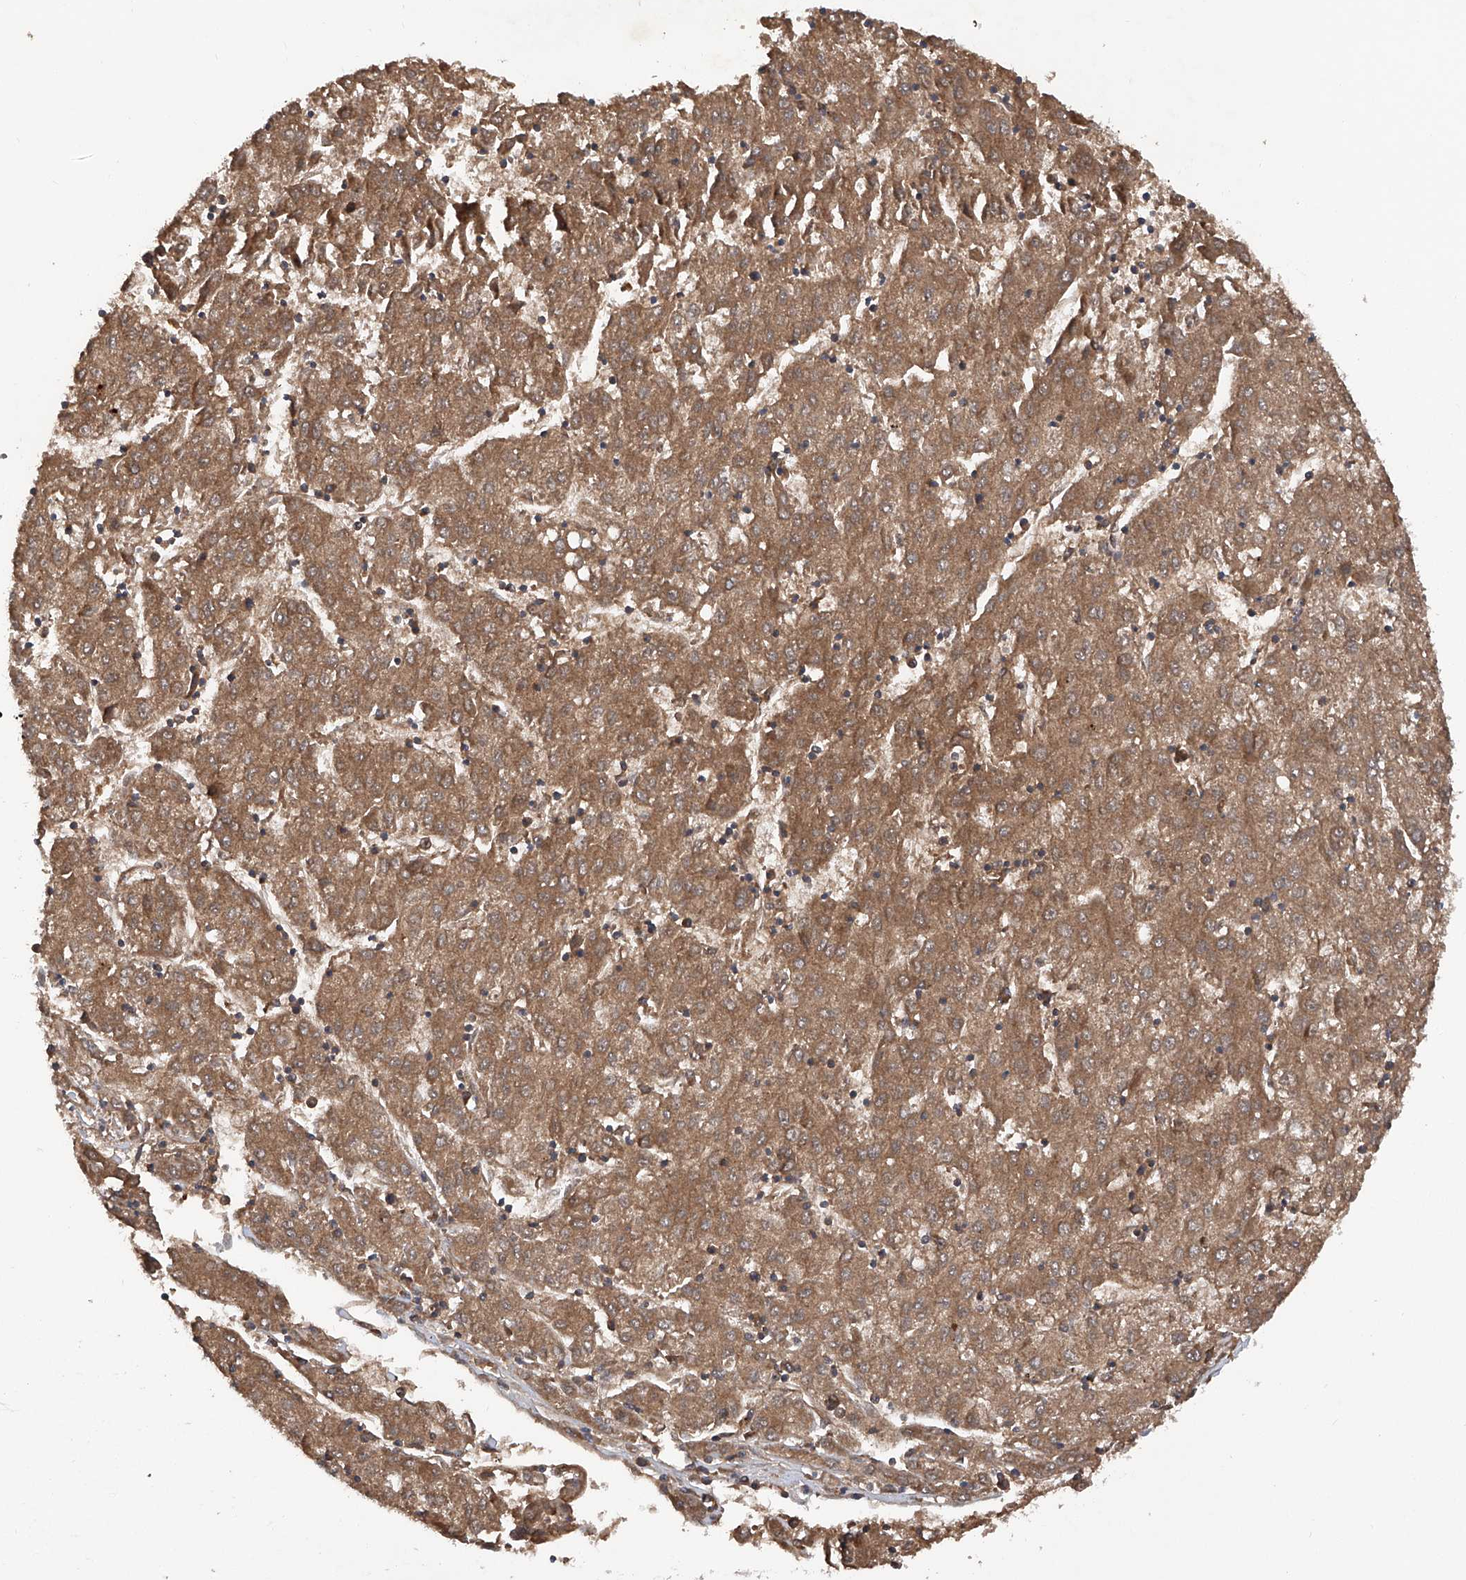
{"staining": {"intensity": "moderate", "quantity": ">75%", "location": "cytoplasmic/membranous"}, "tissue": "liver cancer", "cell_type": "Tumor cells", "image_type": "cancer", "snomed": [{"axis": "morphology", "description": "Carcinoma, Hepatocellular, NOS"}, {"axis": "topography", "description": "Liver"}], "caption": "The micrograph displays a brown stain indicating the presence of a protein in the cytoplasmic/membranous of tumor cells in liver cancer (hepatocellular carcinoma). The protein of interest is shown in brown color, while the nuclei are stained blue.", "gene": "ASCC3", "patient": {"sex": "male", "age": 72}}